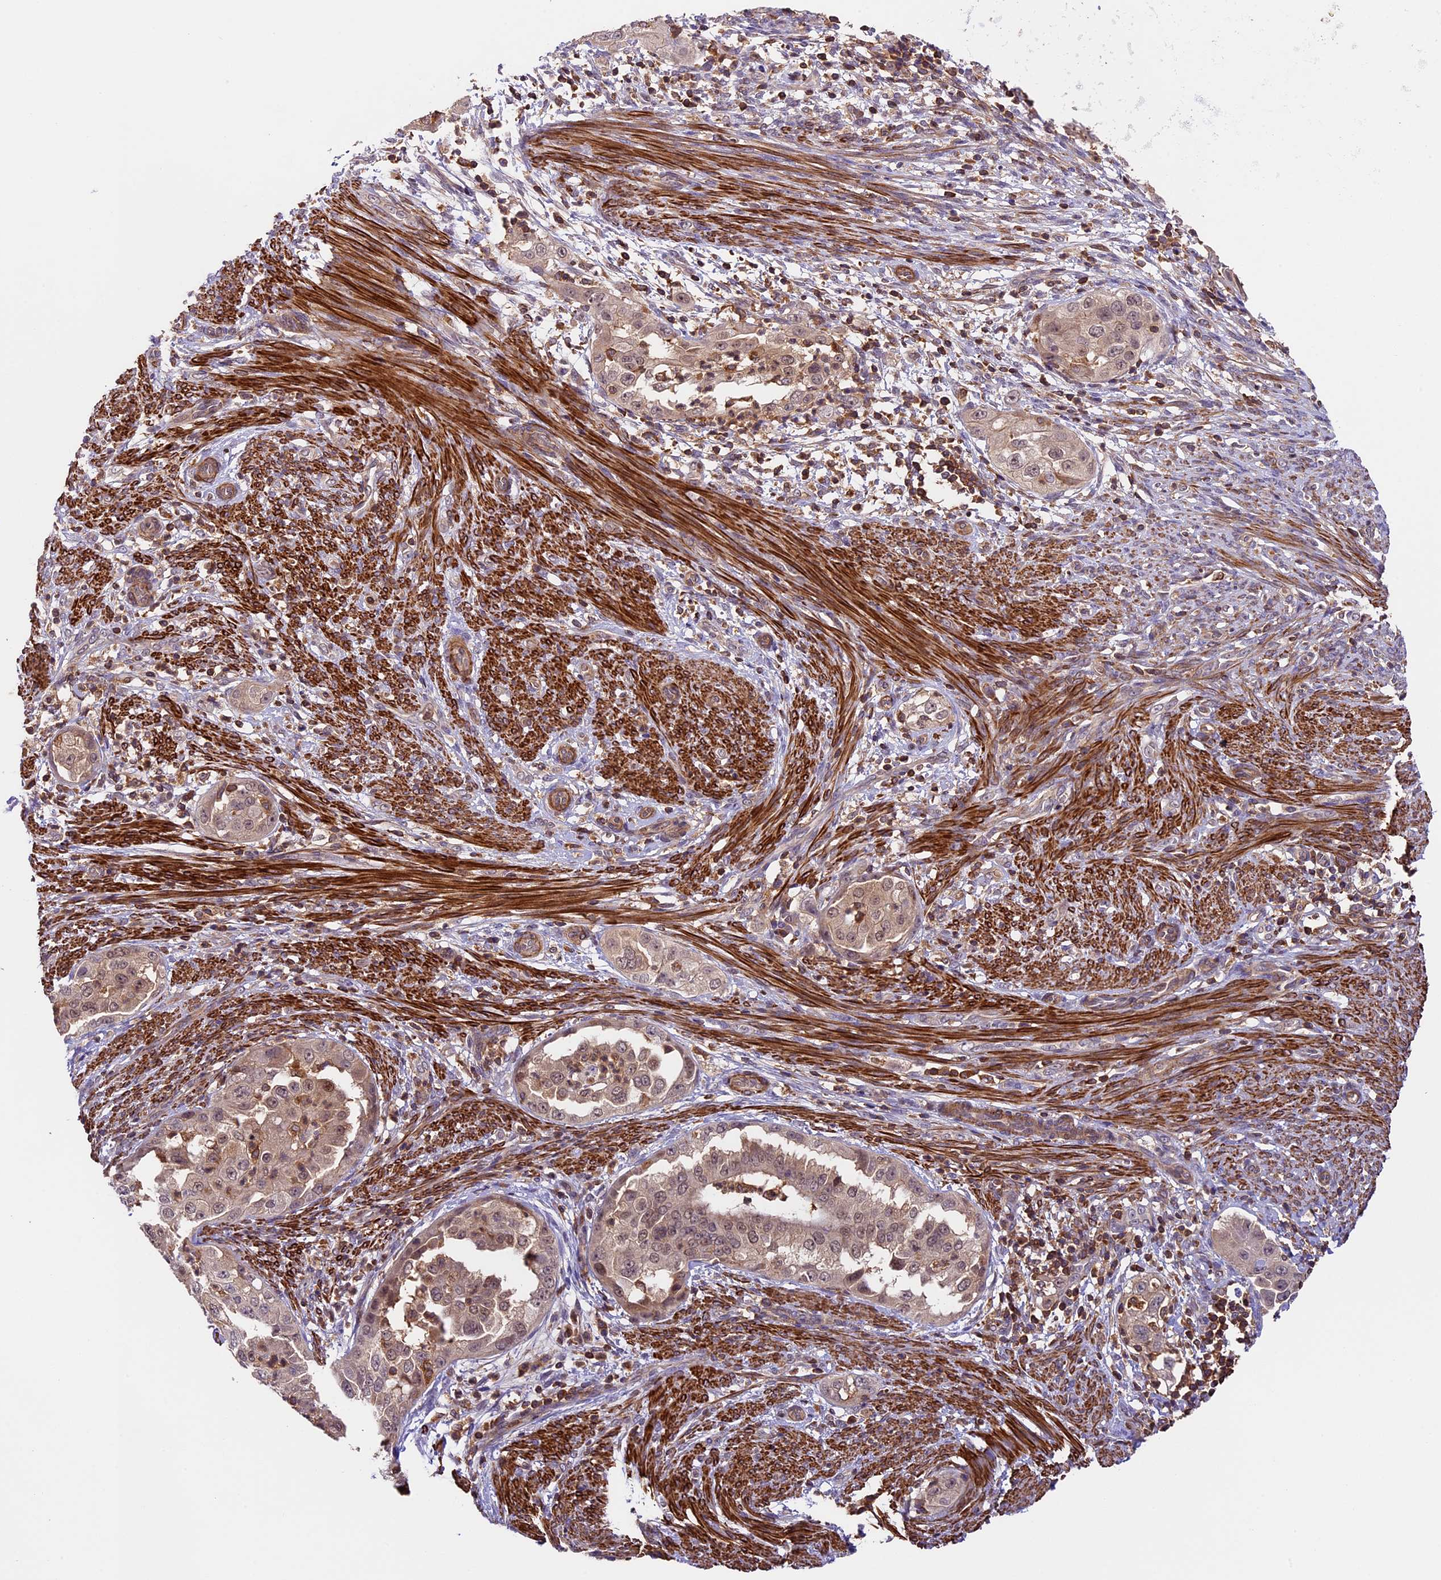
{"staining": {"intensity": "moderate", "quantity": ">75%", "location": "nuclear"}, "tissue": "endometrial cancer", "cell_type": "Tumor cells", "image_type": "cancer", "snomed": [{"axis": "morphology", "description": "Adenocarcinoma, NOS"}, {"axis": "topography", "description": "Endometrium"}], "caption": "A brown stain highlights moderate nuclear positivity of a protein in human endometrial adenocarcinoma tumor cells.", "gene": "TBC1D1", "patient": {"sex": "female", "age": 85}}